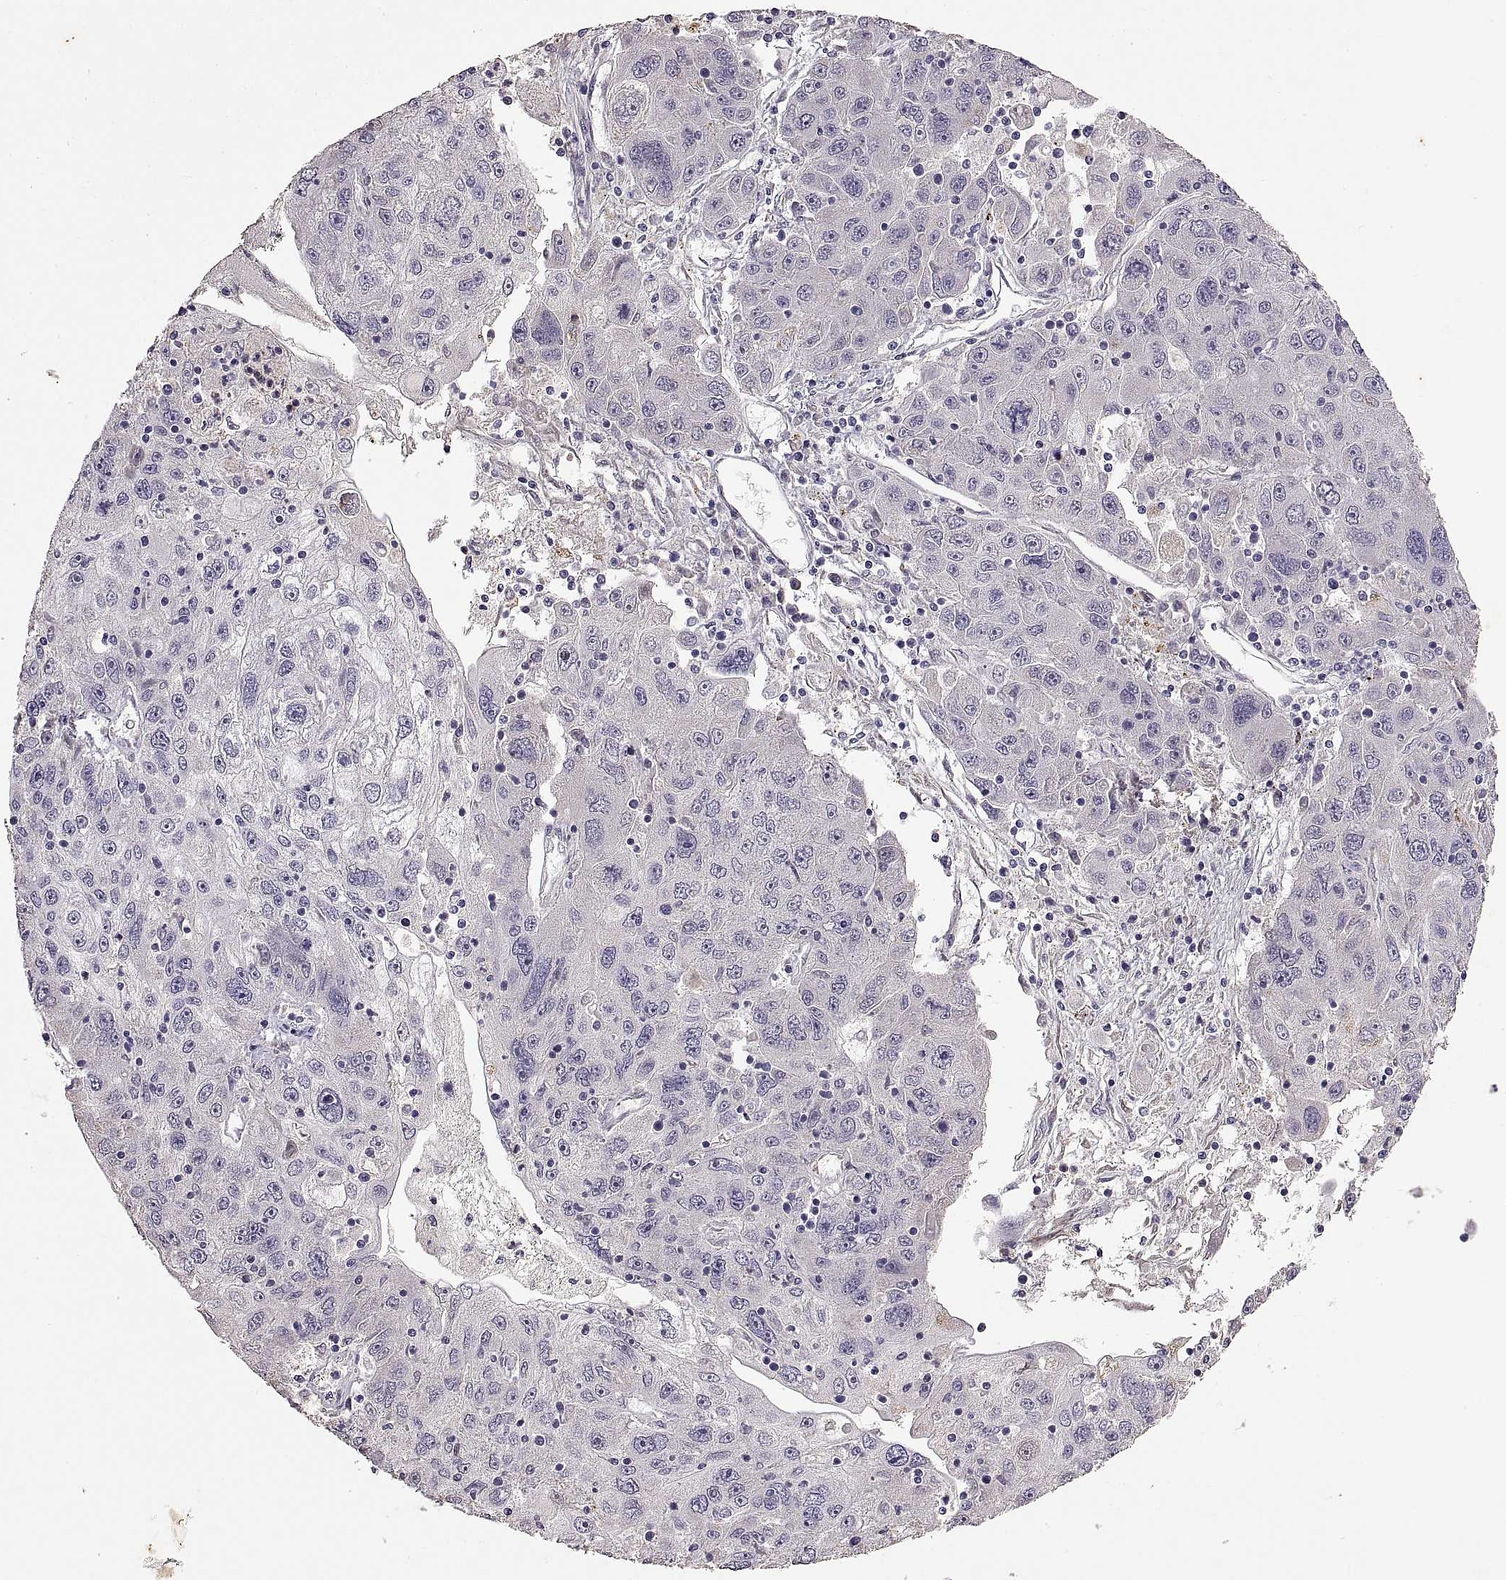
{"staining": {"intensity": "negative", "quantity": "none", "location": "none"}, "tissue": "stomach cancer", "cell_type": "Tumor cells", "image_type": "cancer", "snomed": [{"axis": "morphology", "description": "Adenocarcinoma, NOS"}, {"axis": "topography", "description": "Stomach"}], "caption": "A high-resolution micrograph shows immunohistochemistry (IHC) staining of stomach adenocarcinoma, which shows no significant positivity in tumor cells.", "gene": "DEFB136", "patient": {"sex": "male", "age": 56}}